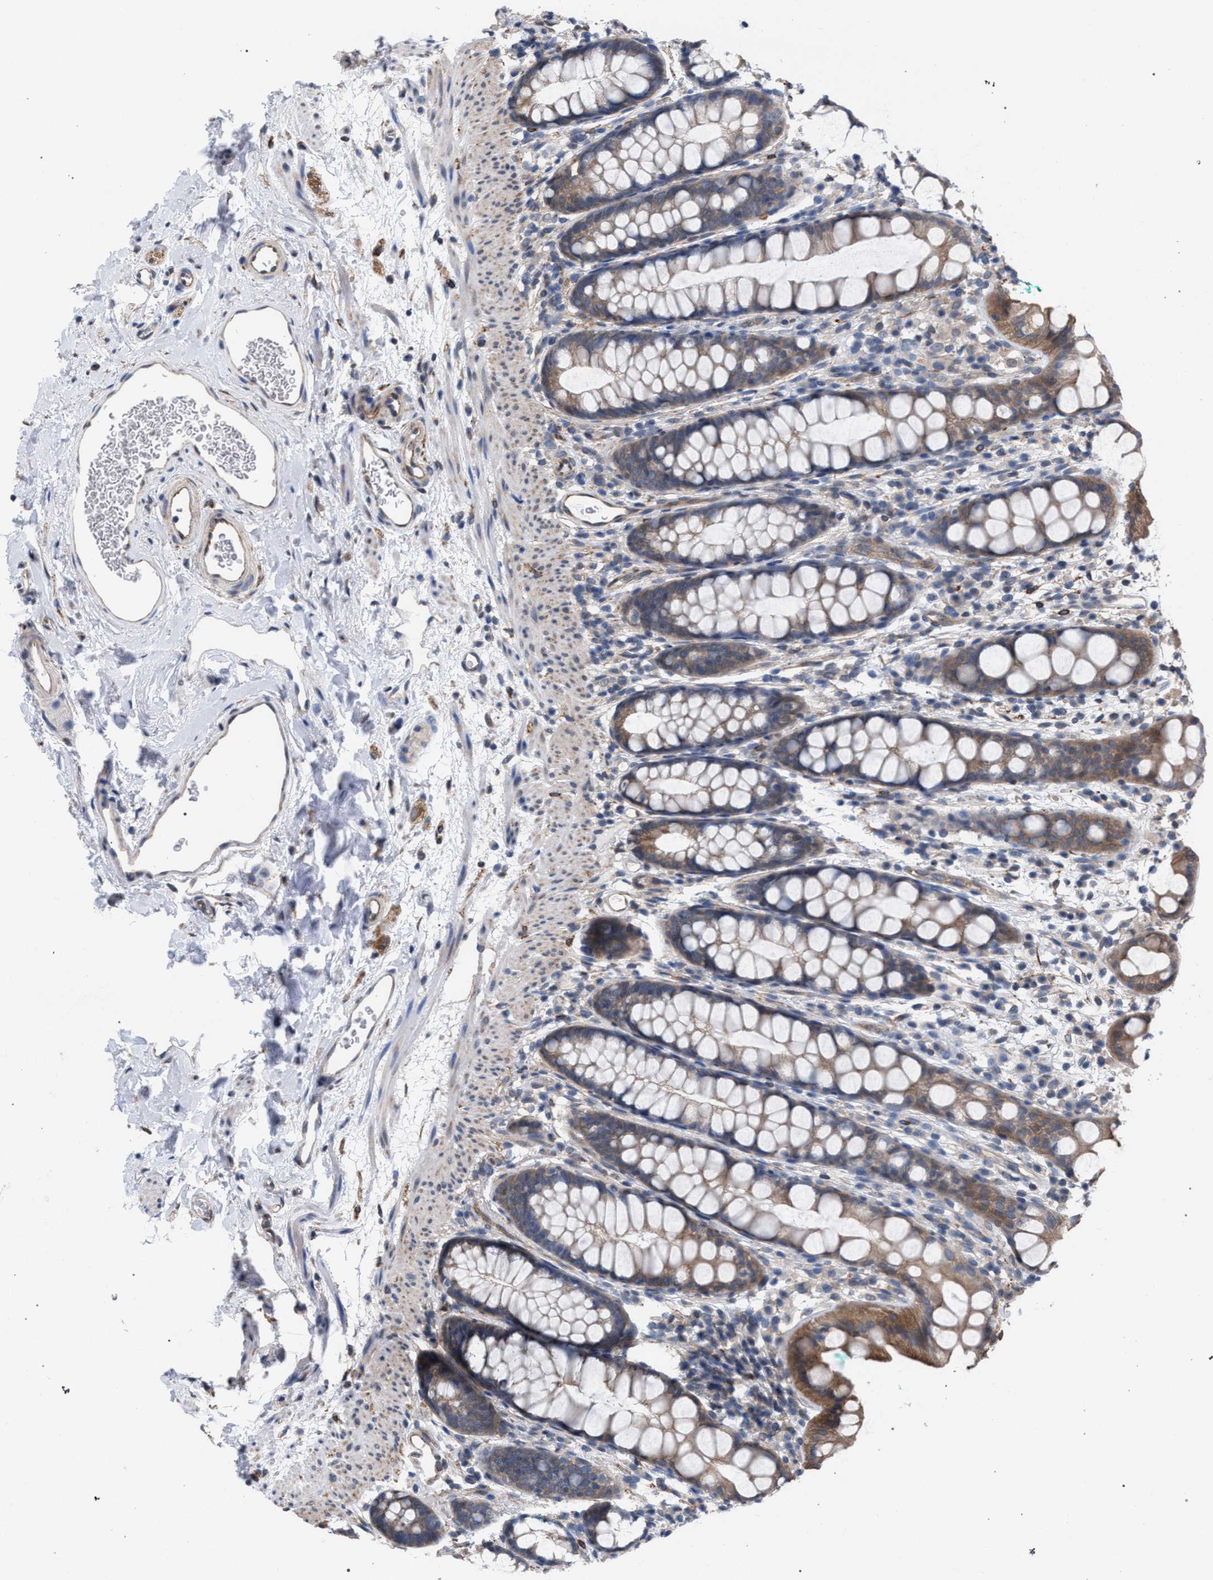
{"staining": {"intensity": "moderate", "quantity": ">75%", "location": "cytoplasmic/membranous"}, "tissue": "rectum", "cell_type": "Glandular cells", "image_type": "normal", "snomed": [{"axis": "morphology", "description": "Normal tissue, NOS"}, {"axis": "topography", "description": "Rectum"}], "caption": "A brown stain labels moderate cytoplasmic/membranous staining of a protein in glandular cells of normal rectum. The staining was performed using DAB to visualize the protein expression in brown, while the nuclei were stained in blue with hematoxylin (Magnification: 20x).", "gene": "ARPC5L", "patient": {"sex": "female", "age": 65}}